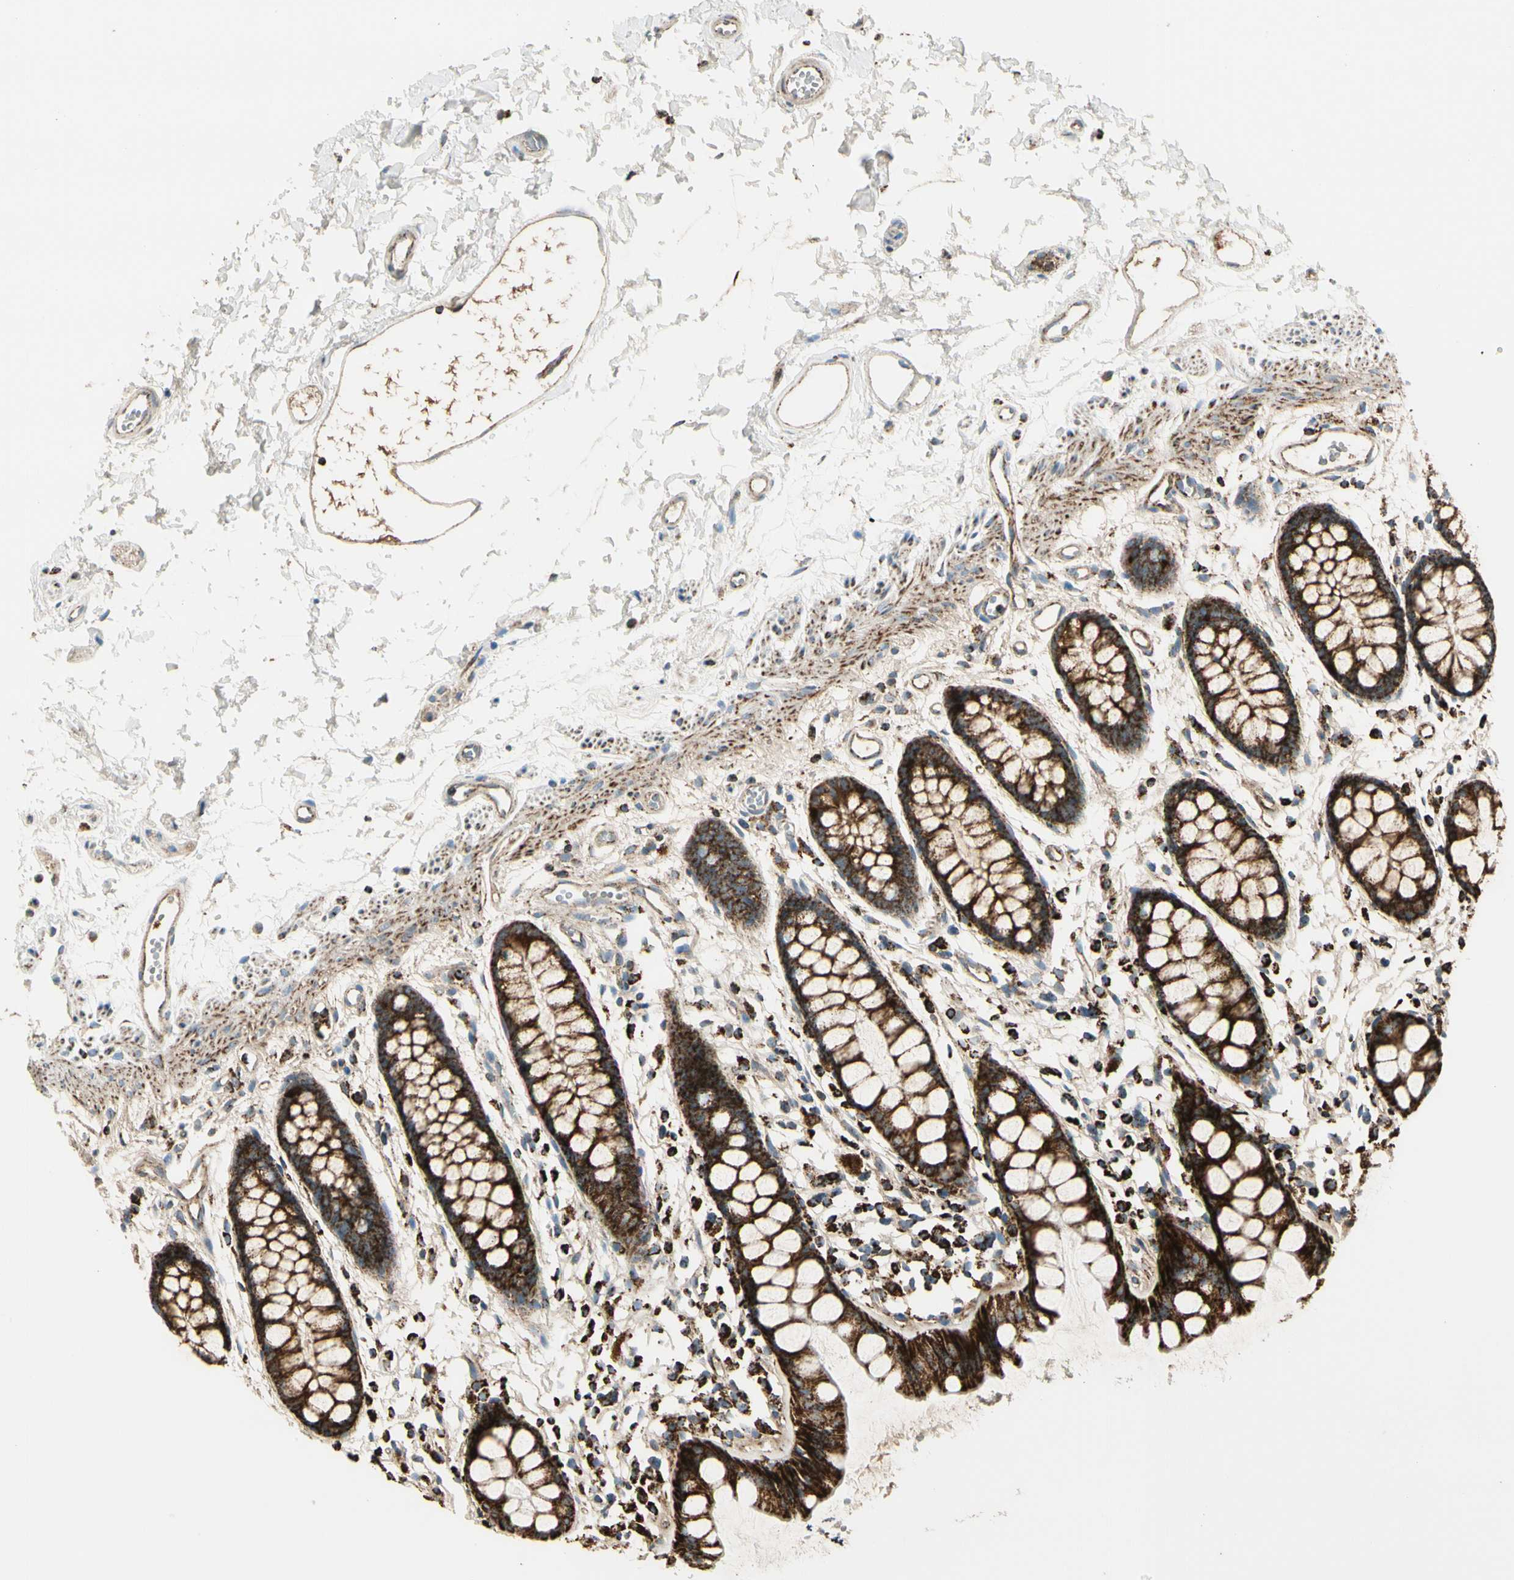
{"staining": {"intensity": "strong", "quantity": ">75%", "location": "cytoplasmic/membranous"}, "tissue": "rectum", "cell_type": "Glandular cells", "image_type": "normal", "snomed": [{"axis": "morphology", "description": "Normal tissue, NOS"}, {"axis": "topography", "description": "Rectum"}], "caption": "A high-resolution photomicrograph shows IHC staining of unremarkable rectum, which displays strong cytoplasmic/membranous expression in approximately >75% of glandular cells.", "gene": "ME2", "patient": {"sex": "female", "age": 66}}